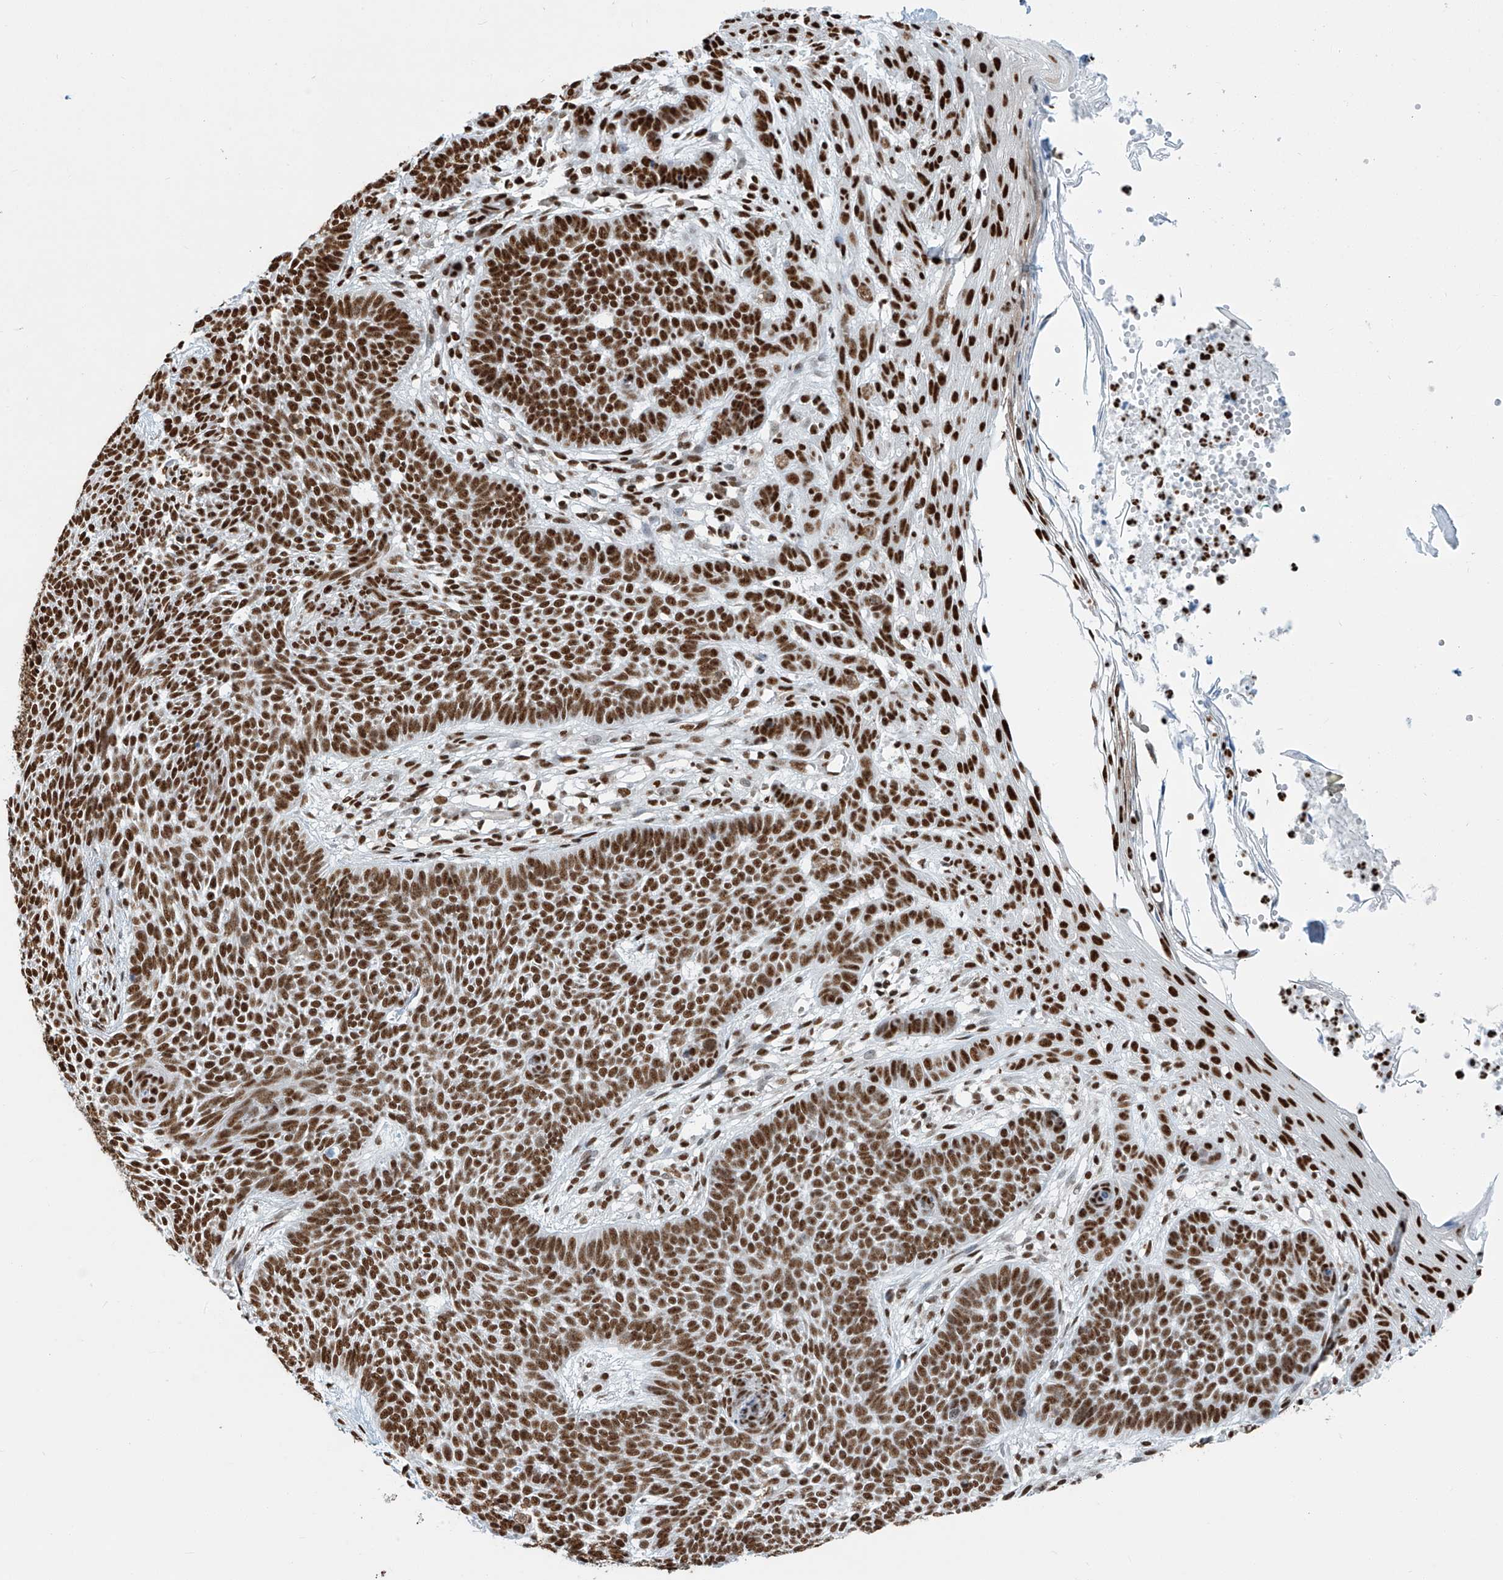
{"staining": {"intensity": "strong", "quantity": ">75%", "location": "nuclear"}, "tissue": "skin cancer", "cell_type": "Tumor cells", "image_type": "cancer", "snomed": [{"axis": "morphology", "description": "Normal tissue, NOS"}, {"axis": "morphology", "description": "Basal cell carcinoma"}, {"axis": "topography", "description": "Skin"}], "caption": "Immunohistochemistry staining of skin cancer (basal cell carcinoma), which reveals high levels of strong nuclear positivity in approximately >75% of tumor cells indicating strong nuclear protein positivity. The staining was performed using DAB (brown) for protein detection and nuclei were counterstained in hematoxylin (blue).", "gene": "SARNP", "patient": {"sex": "male", "age": 64}}